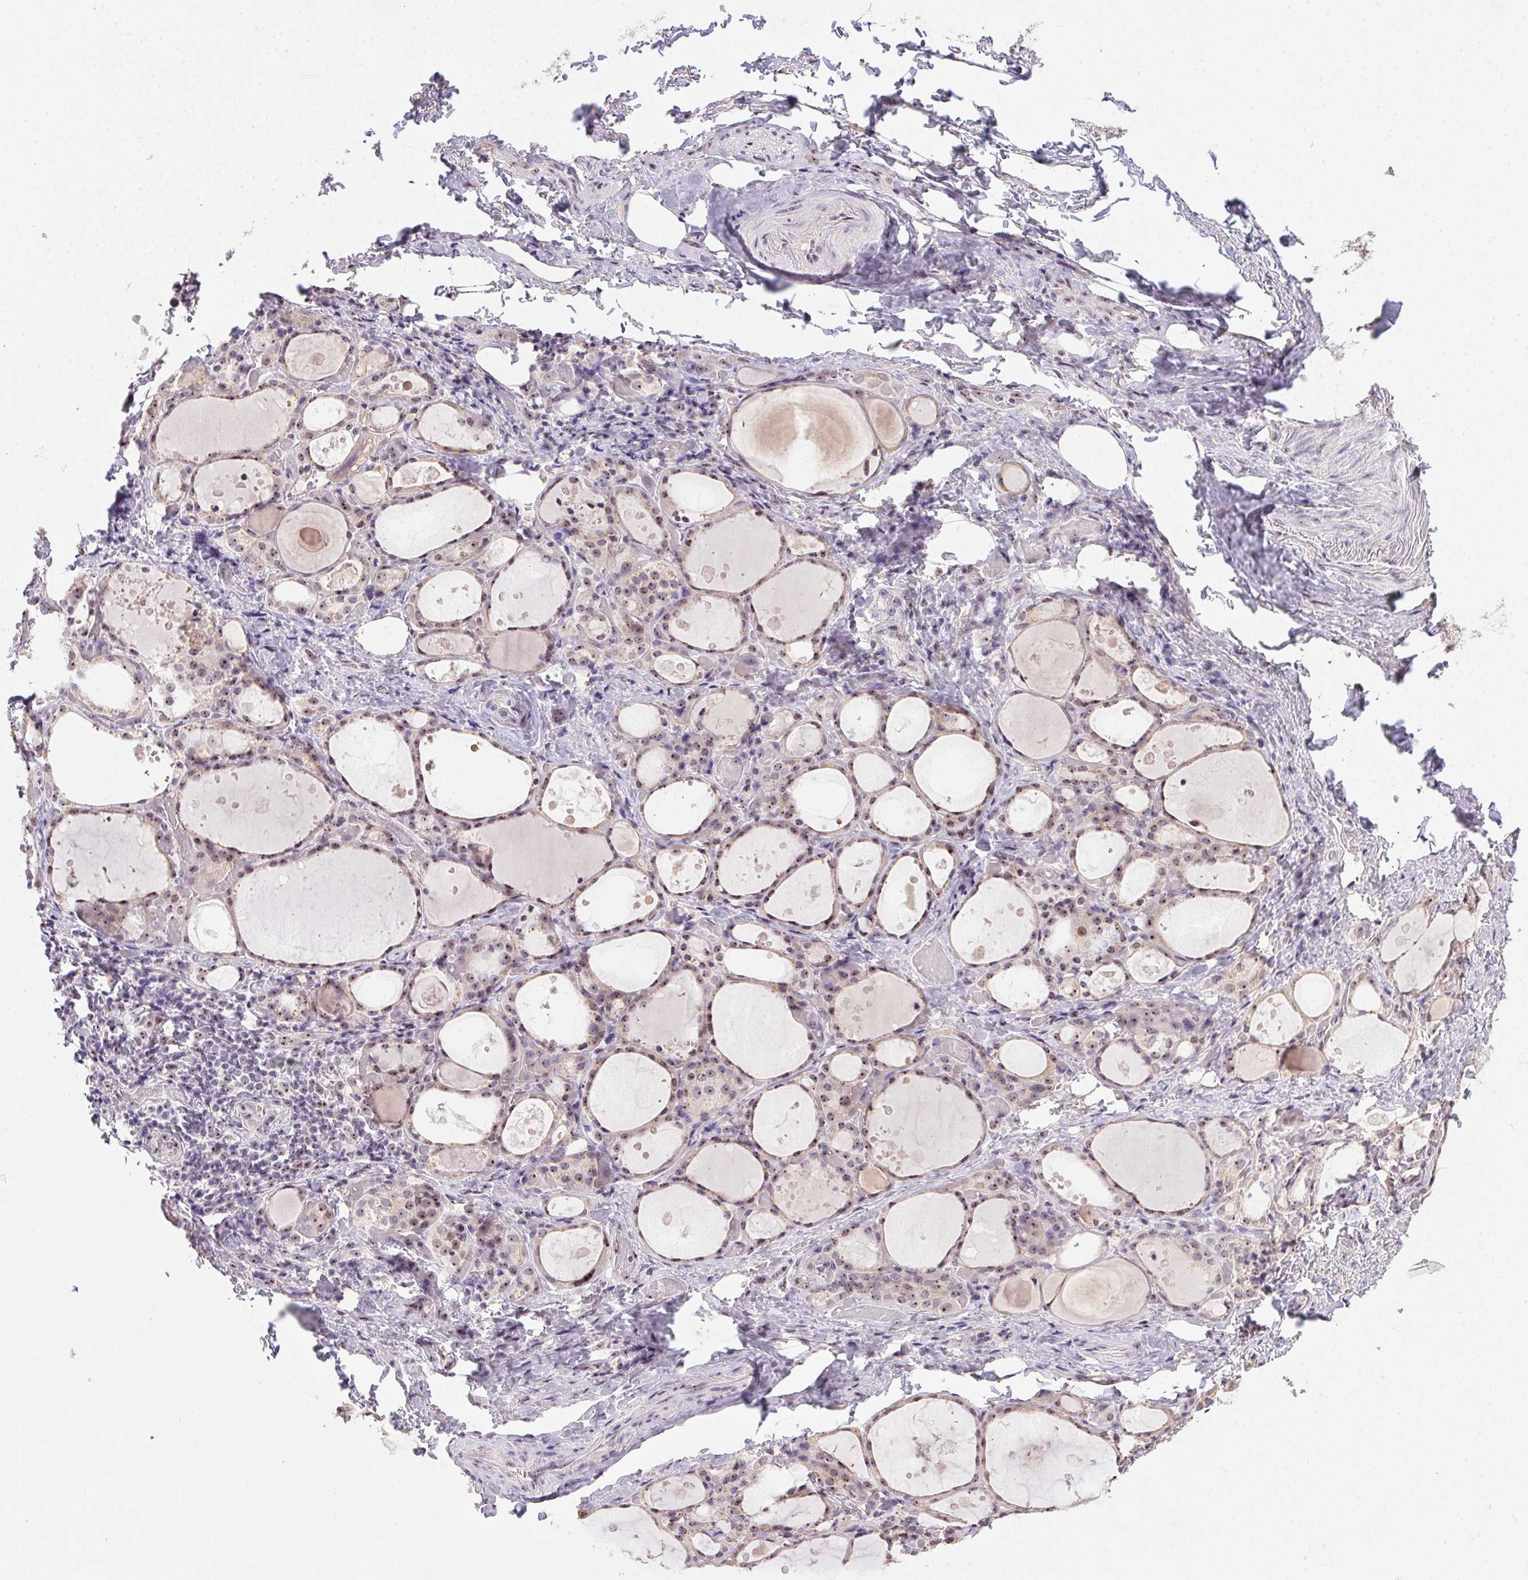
{"staining": {"intensity": "weak", "quantity": ">75%", "location": "nuclear"}, "tissue": "thyroid gland", "cell_type": "Glandular cells", "image_type": "normal", "snomed": [{"axis": "morphology", "description": "Normal tissue, NOS"}, {"axis": "topography", "description": "Thyroid gland"}], "caption": "Immunohistochemical staining of normal human thyroid gland exhibits weak nuclear protein staining in approximately >75% of glandular cells.", "gene": "BATF2", "patient": {"sex": "male", "age": 68}}